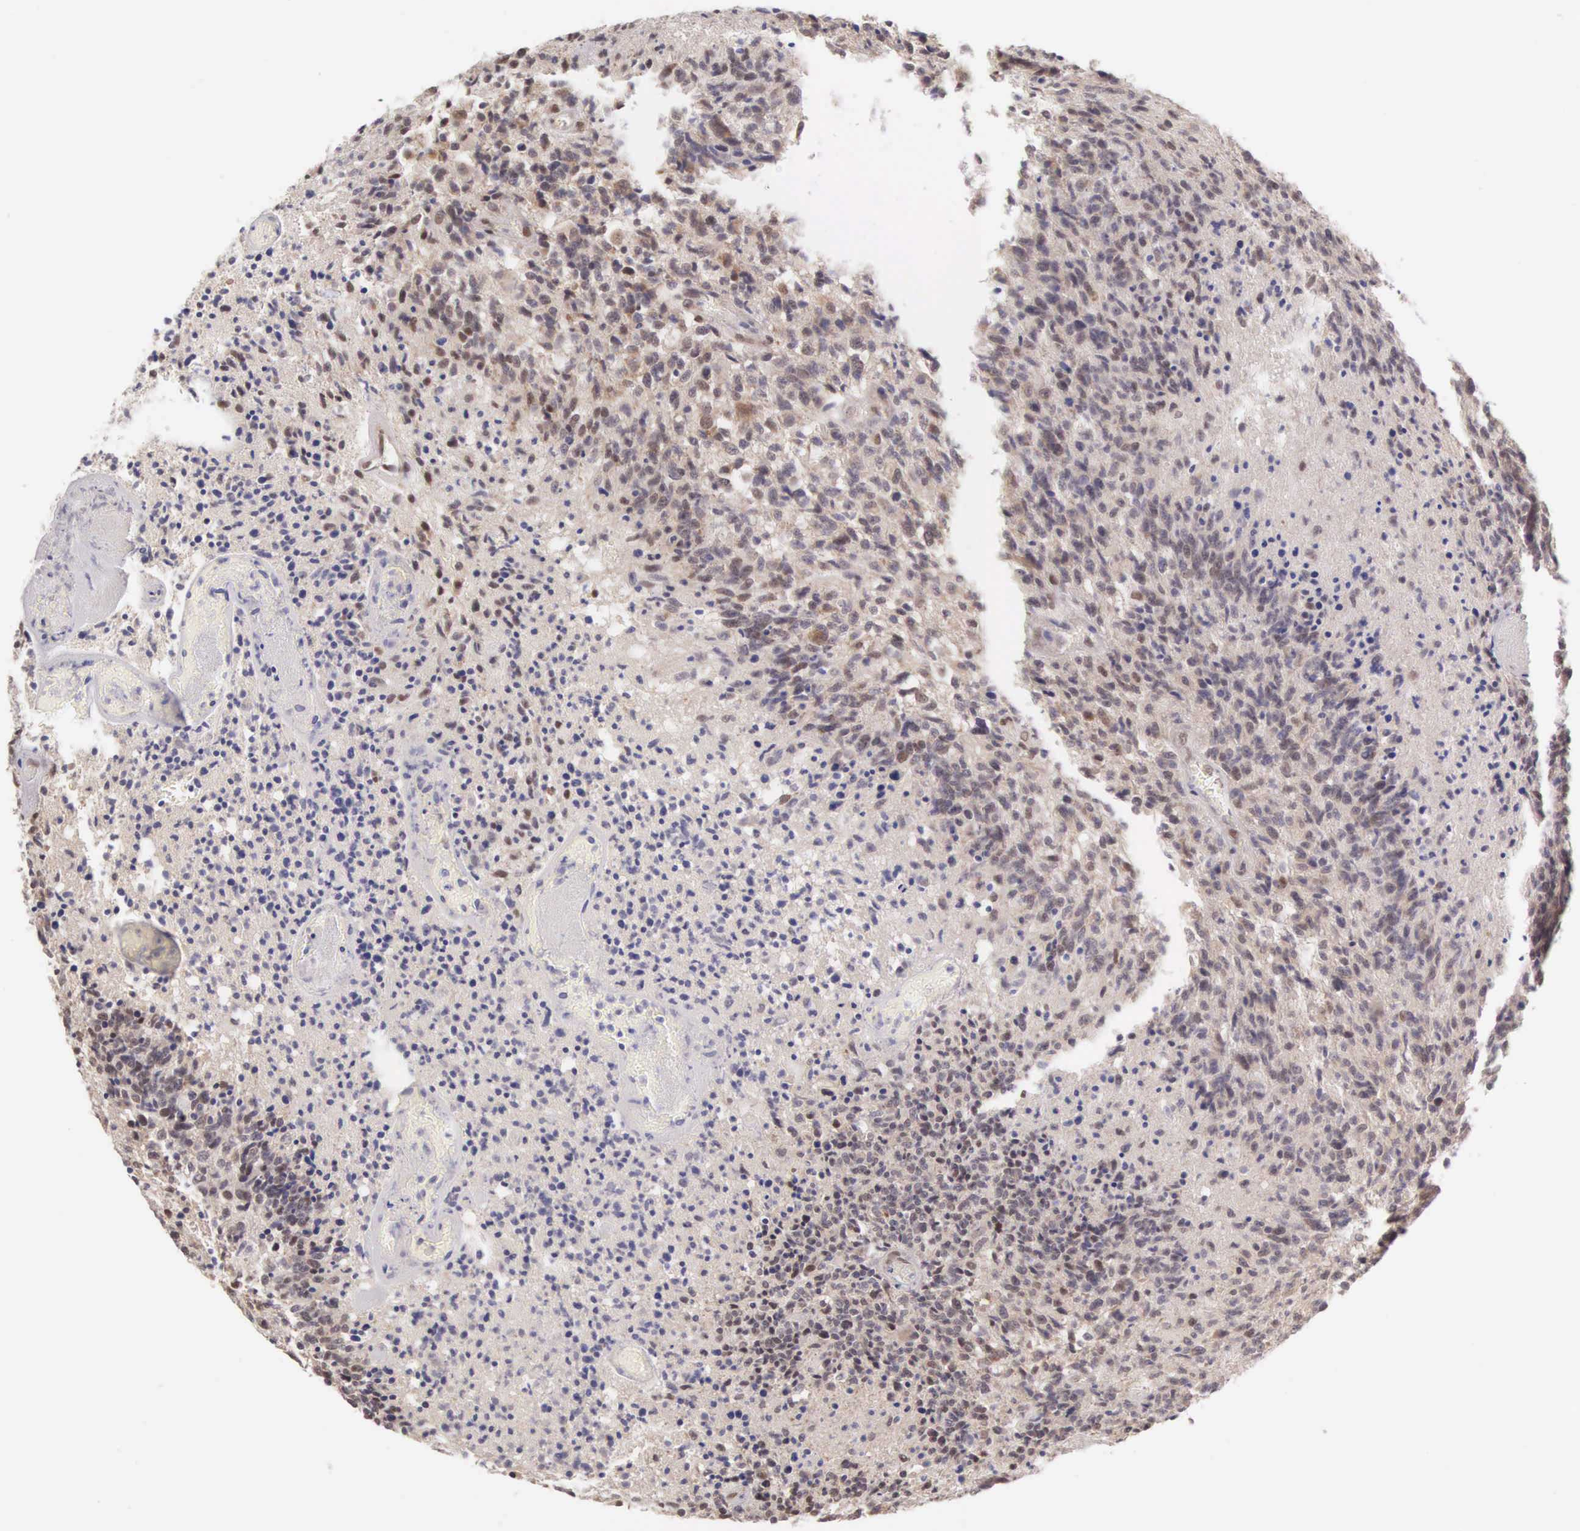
{"staining": {"intensity": "moderate", "quantity": "25%-75%", "location": "nuclear"}, "tissue": "glioma", "cell_type": "Tumor cells", "image_type": "cancer", "snomed": [{"axis": "morphology", "description": "Glioma, malignant, High grade"}, {"axis": "topography", "description": "Brain"}], "caption": "Malignant high-grade glioma was stained to show a protein in brown. There is medium levels of moderate nuclear positivity in about 25%-75% of tumor cells. (IHC, brightfield microscopy, high magnification).", "gene": "CCDC117", "patient": {"sex": "male", "age": 36}}